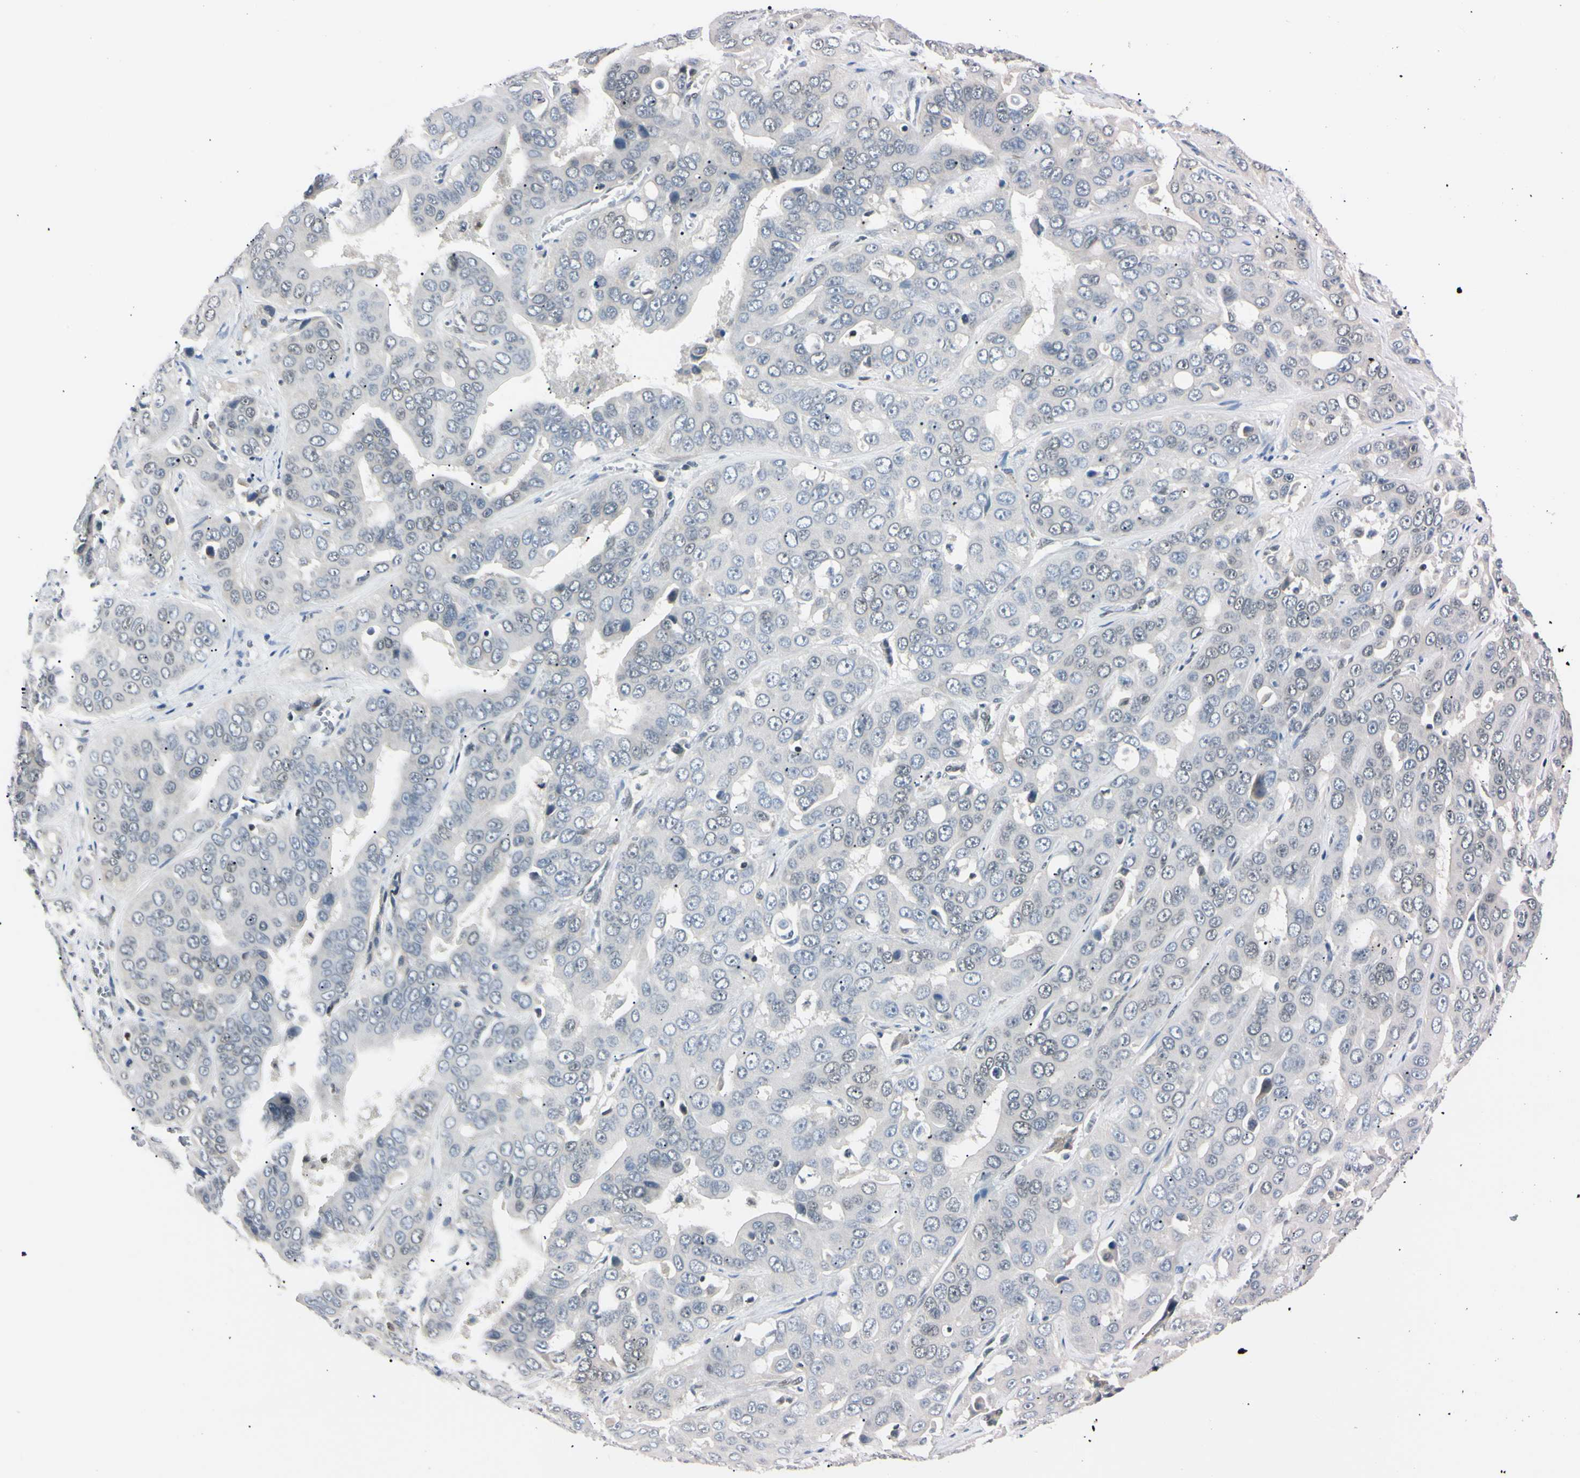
{"staining": {"intensity": "negative", "quantity": "none", "location": "none"}, "tissue": "liver cancer", "cell_type": "Tumor cells", "image_type": "cancer", "snomed": [{"axis": "morphology", "description": "Cholangiocarcinoma"}, {"axis": "topography", "description": "Liver"}], "caption": "High power microscopy photomicrograph of an IHC image of cholangiocarcinoma (liver), revealing no significant positivity in tumor cells.", "gene": "C1orf174", "patient": {"sex": "female", "age": 52}}